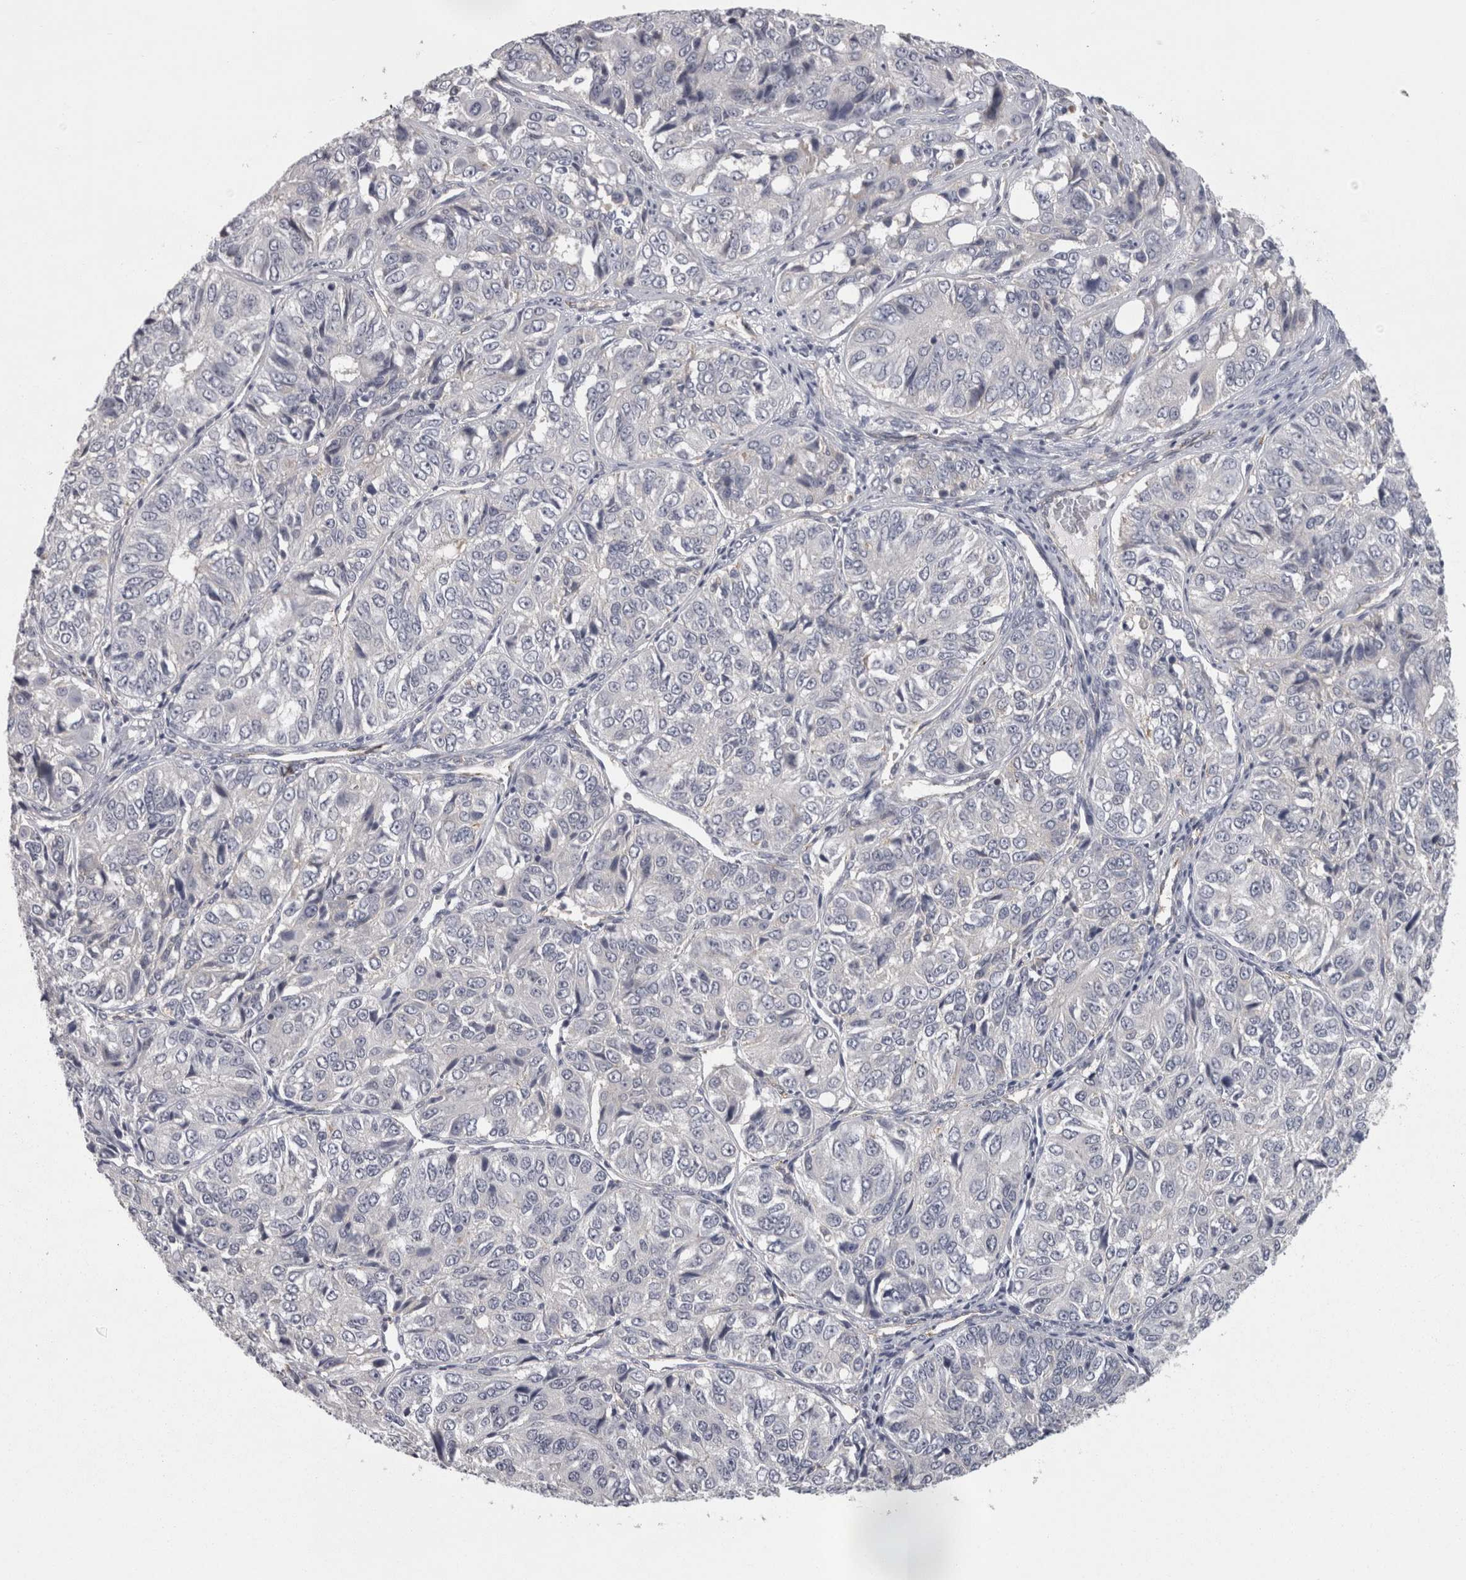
{"staining": {"intensity": "negative", "quantity": "none", "location": "none"}, "tissue": "ovarian cancer", "cell_type": "Tumor cells", "image_type": "cancer", "snomed": [{"axis": "morphology", "description": "Carcinoma, endometroid"}, {"axis": "topography", "description": "Ovary"}], "caption": "A photomicrograph of human ovarian endometroid carcinoma is negative for staining in tumor cells.", "gene": "LYZL6", "patient": {"sex": "female", "age": 51}}